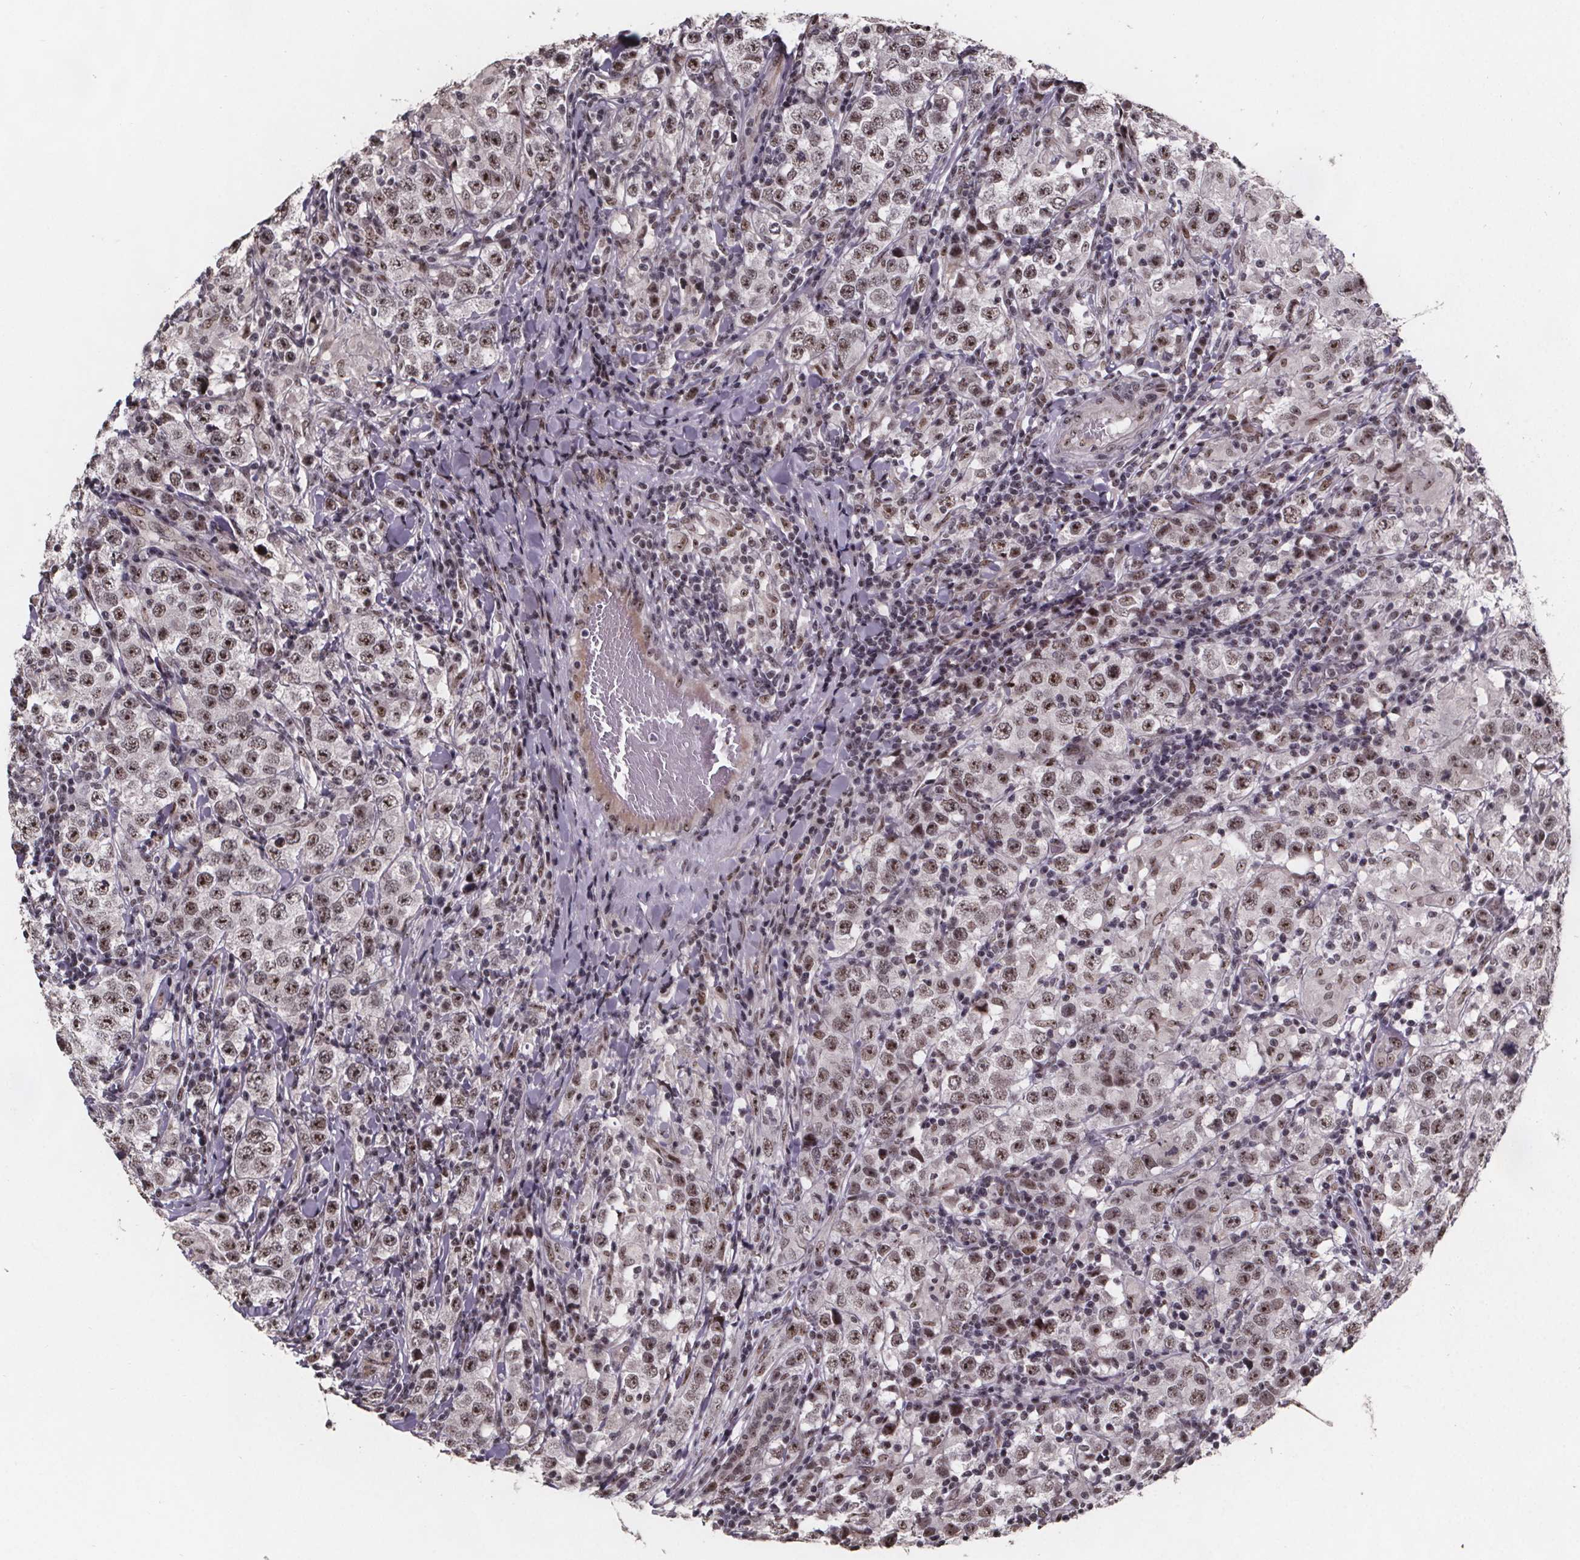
{"staining": {"intensity": "moderate", "quantity": ">75%", "location": "nuclear"}, "tissue": "testis cancer", "cell_type": "Tumor cells", "image_type": "cancer", "snomed": [{"axis": "morphology", "description": "Seminoma, NOS"}, {"axis": "morphology", "description": "Carcinoma, Embryonal, NOS"}, {"axis": "topography", "description": "Testis"}], "caption": "A histopathology image of human testis cancer (embryonal carcinoma) stained for a protein shows moderate nuclear brown staining in tumor cells.", "gene": "U2SURP", "patient": {"sex": "male", "age": 41}}